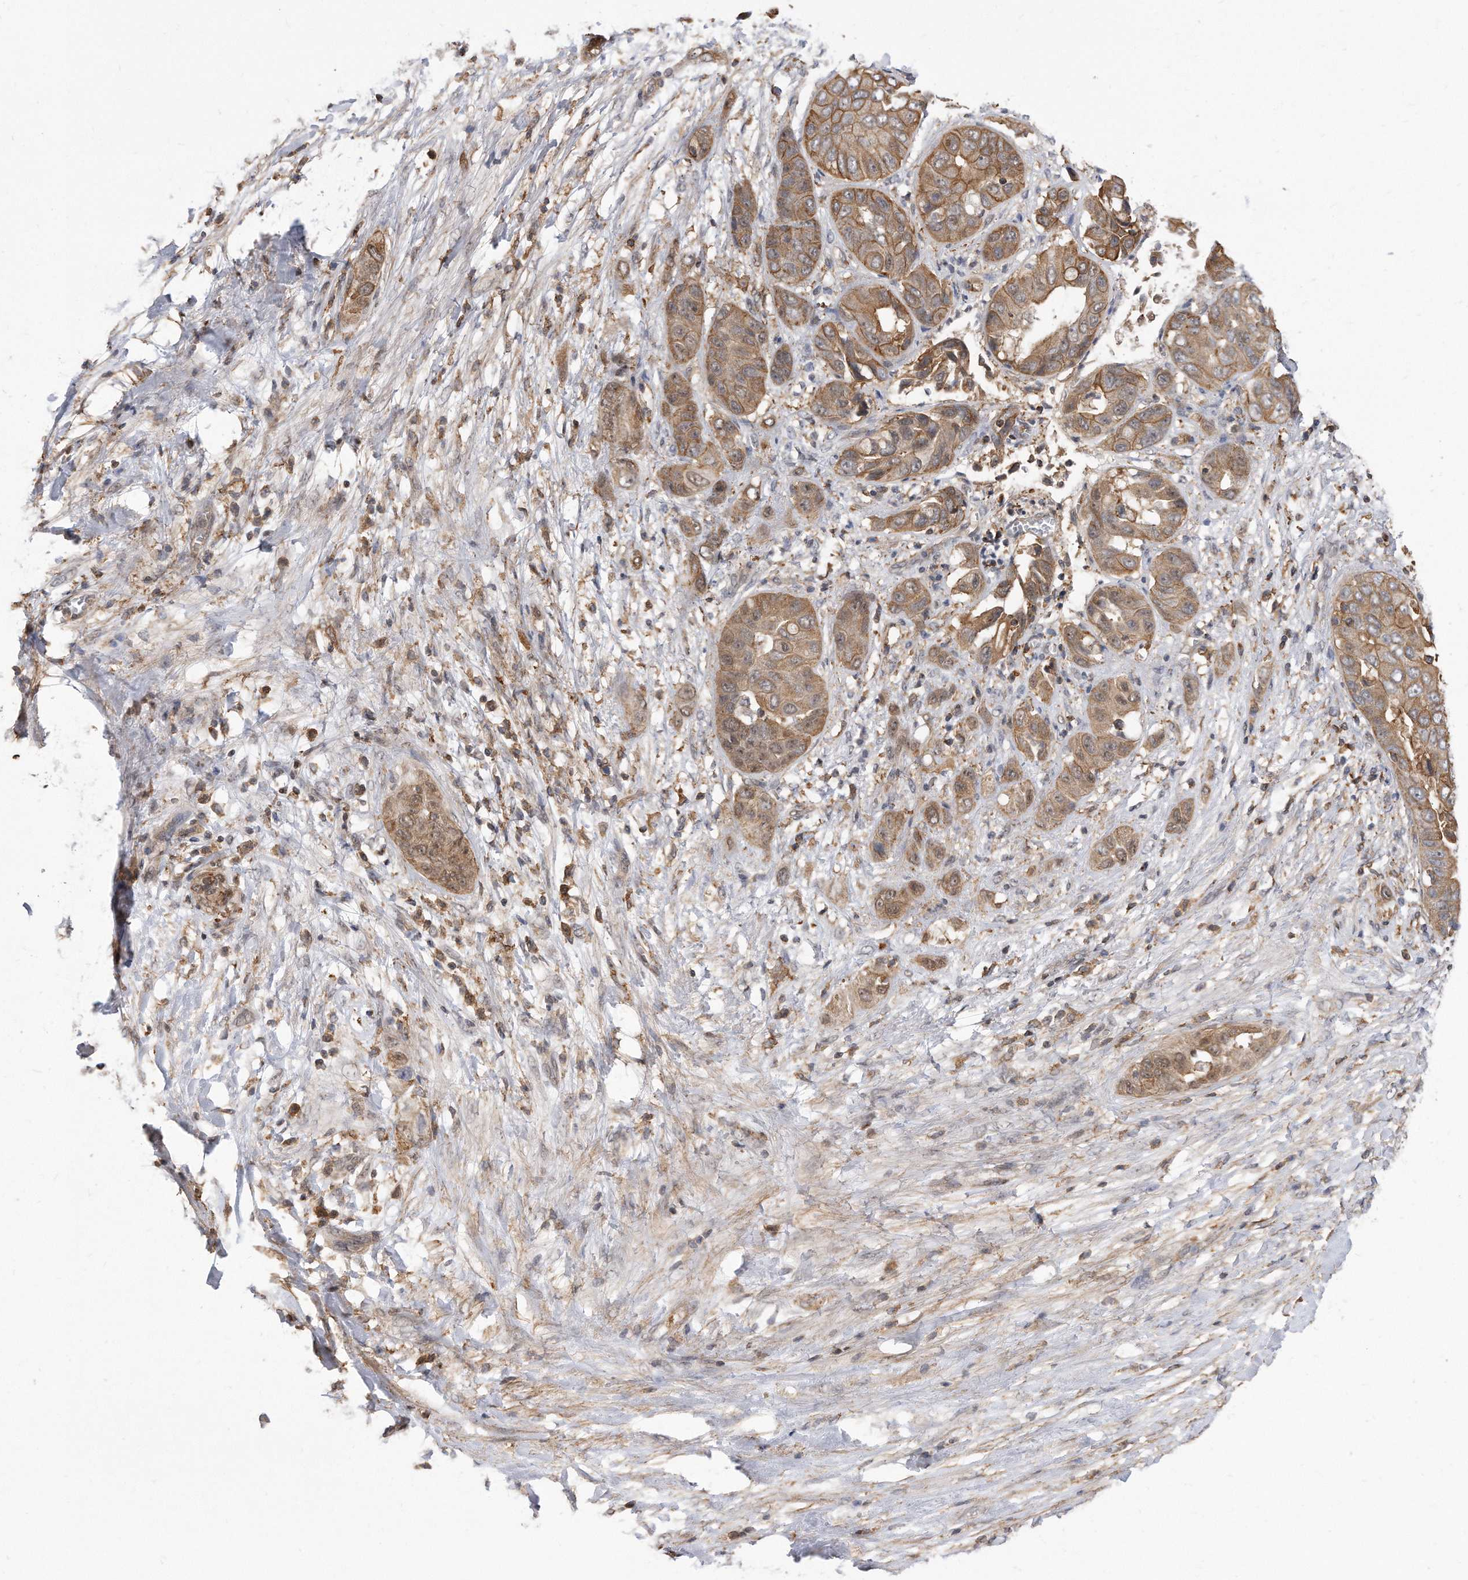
{"staining": {"intensity": "moderate", "quantity": ">75%", "location": "cytoplasmic/membranous,nuclear"}, "tissue": "liver cancer", "cell_type": "Tumor cells", "image_type": "cancer", "snomed": [{"axis": "morphology", "description": "Cholangiocarcinoma"}, {"axis": "topography", "description": "Liver"}], "caption": "Protein analysis of liver cancer tissue exhibits moderate cytoplasmic/membranous and nuclear expression in approximately >75% of tumor cells. (IHC, brightfield microscopy, high magnification).", "gene": "TCP1", "patient": {"sex": "female", "age": 52}}